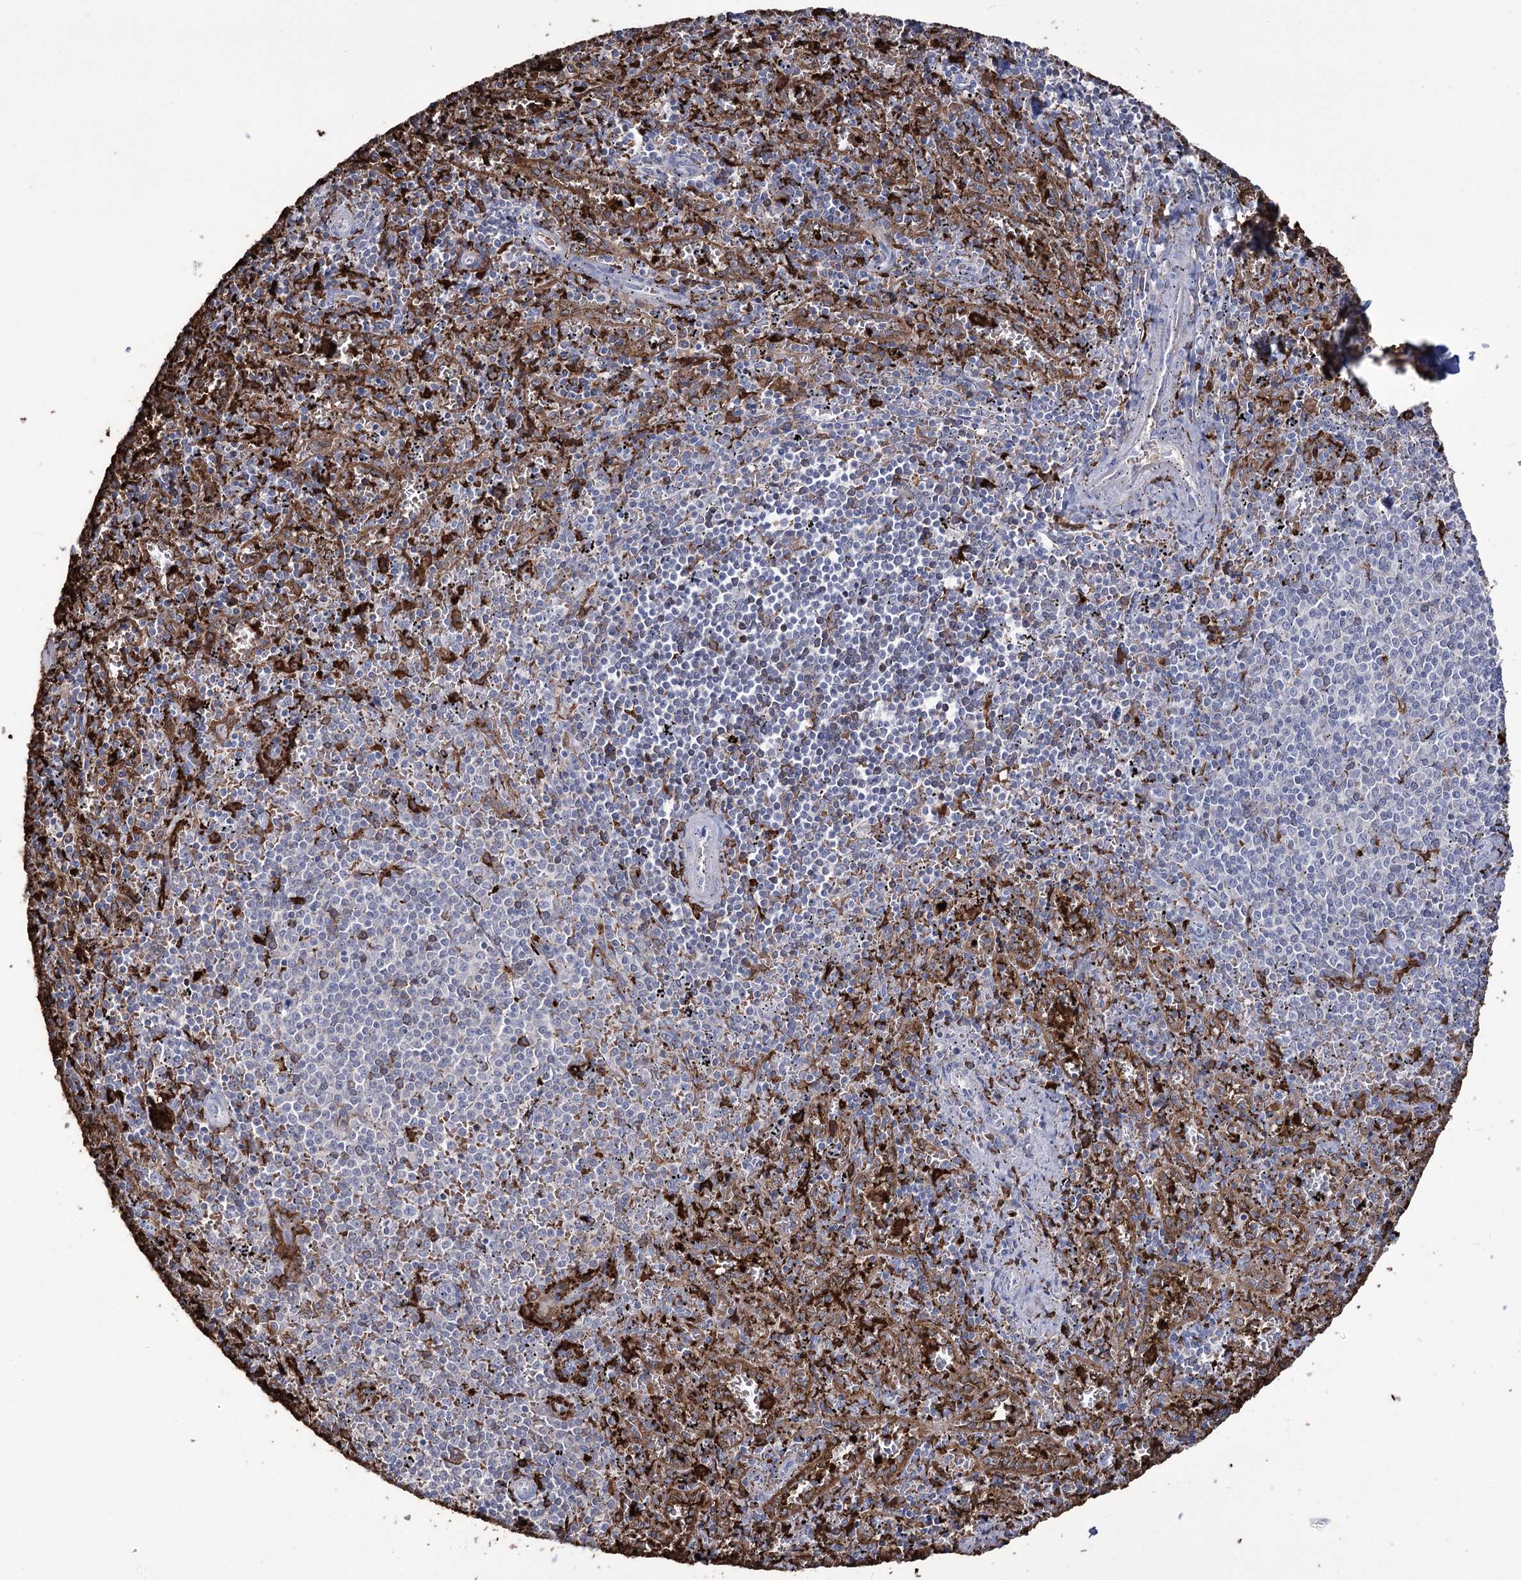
{"staining": {"intensity": "strong", "quantity": "<25%", "location": "cytoplasmic/membranous"}, "tissue": "spleen", "cell_type": "Cells in red pulp", "image_type": "normal", "snomed": [{"axis": "morphology", "description": "Normal tissue, NOS"}, {"axis": "topography", "description": "Spleen"}], "caption": "Human spleen stained for a protein (brown) displays strong cytoplasmic/membranous positive expression in approximately <25% of cells in red pulp.", "gene": "ZNF622", "patient": {"sex": "male", "age": 11}}